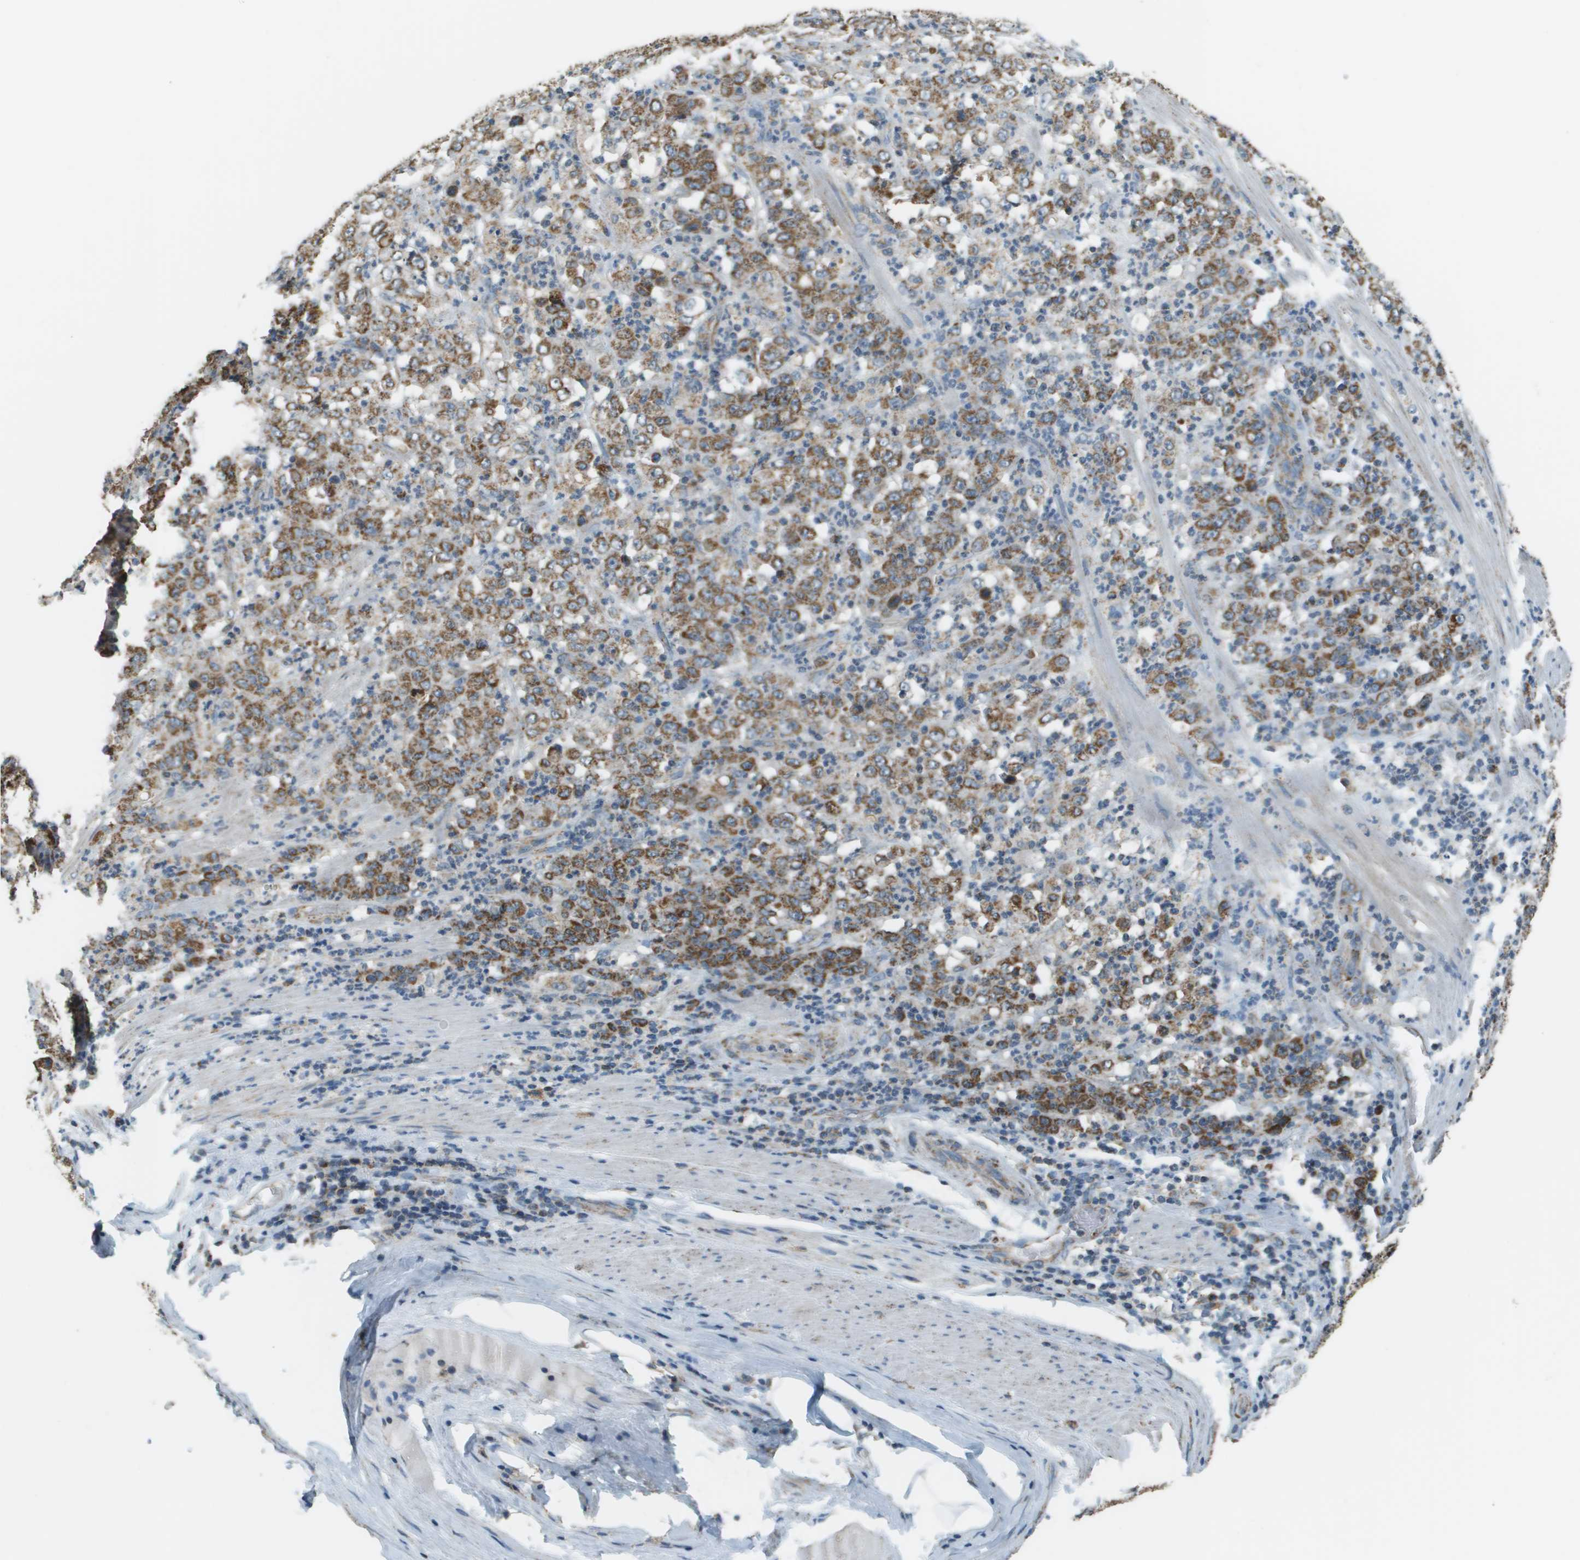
{"staining": {"intensity": "moderate", "quantity": ">75%", "location": "cytoplasmic/membranous"}, "tissue": "stomach cancer", "cell_type": "Tumor cells", "image_type": "cancer", "snomed": [{"axis": "morphology", "description": "Adenocarcinoma, NOS"}, {"axis": "topography", "description": "Stomach, lower"}], "caption": "Adenocarcinoma (stomach) stained with DAB (3,3'-diaminobenzidine) immunohistochemistry (IHC) exhibits medium levels of moderate cytoplasmic/membranous expression in about >75% of tumor cells.", "gene": "FH", "patient": {"sex": "female", "age": 71}}